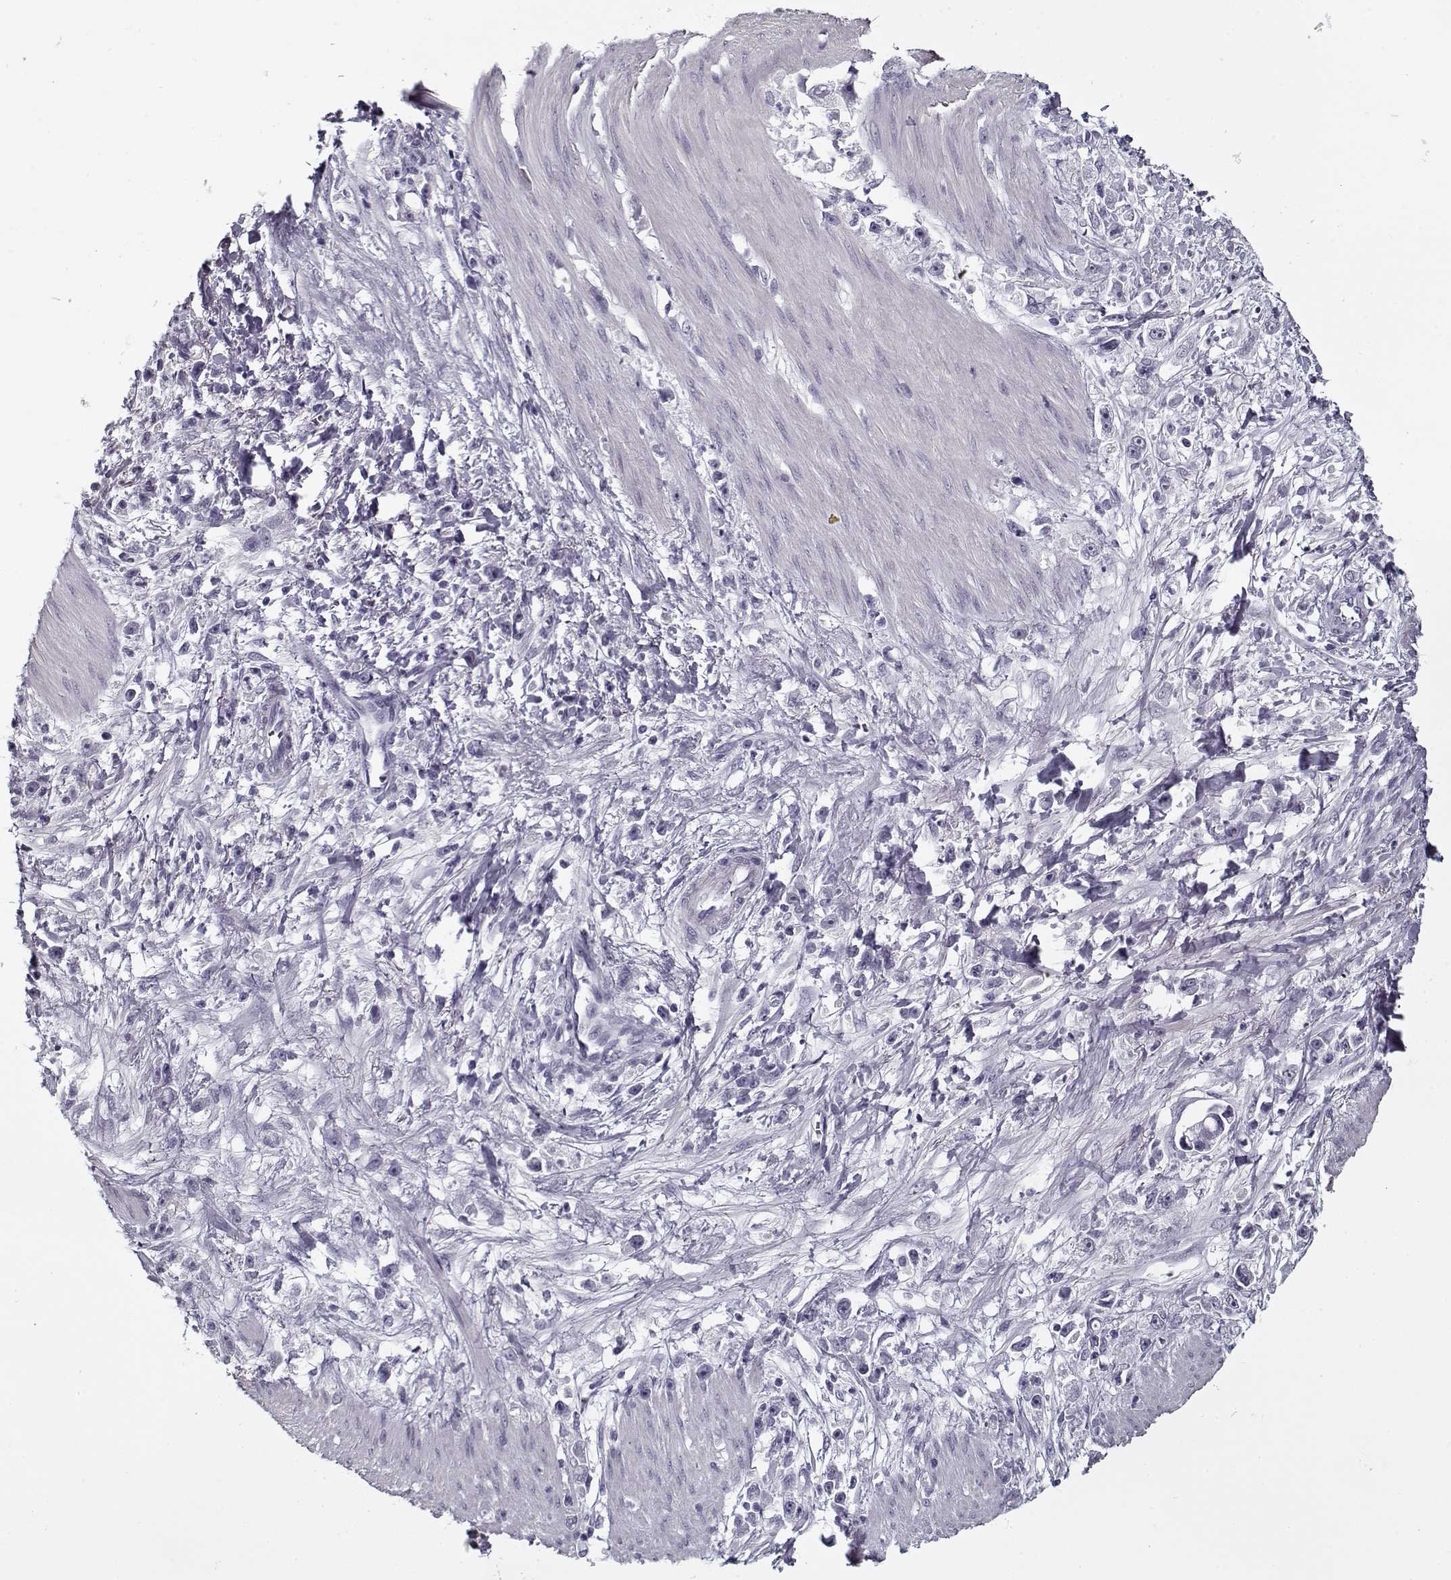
{"staining": {"intensity": "negative", "quantity": "none", "location": "none"}, "tissue": "stomach cancer", "cell_type": "Tumor cells", "image_type": "cancer", "snomed": [{"axis": "morphology", "description": "Adenocarcinoma, NOS"}, {"axis": "topography", "description": "Stomach"}], "caption": "High magnification brightfield microscopy of stomach cancer (adenocarcinoma) stained with DAB (brown) and counterstained with hematoxylin (blue): tumor cells show no significant staining. (Immunohistochemistry (ihc), brightfield microscopy, high magnification).", "gene": "RNF32", "patient": {"sex": "female", "age": 59}}